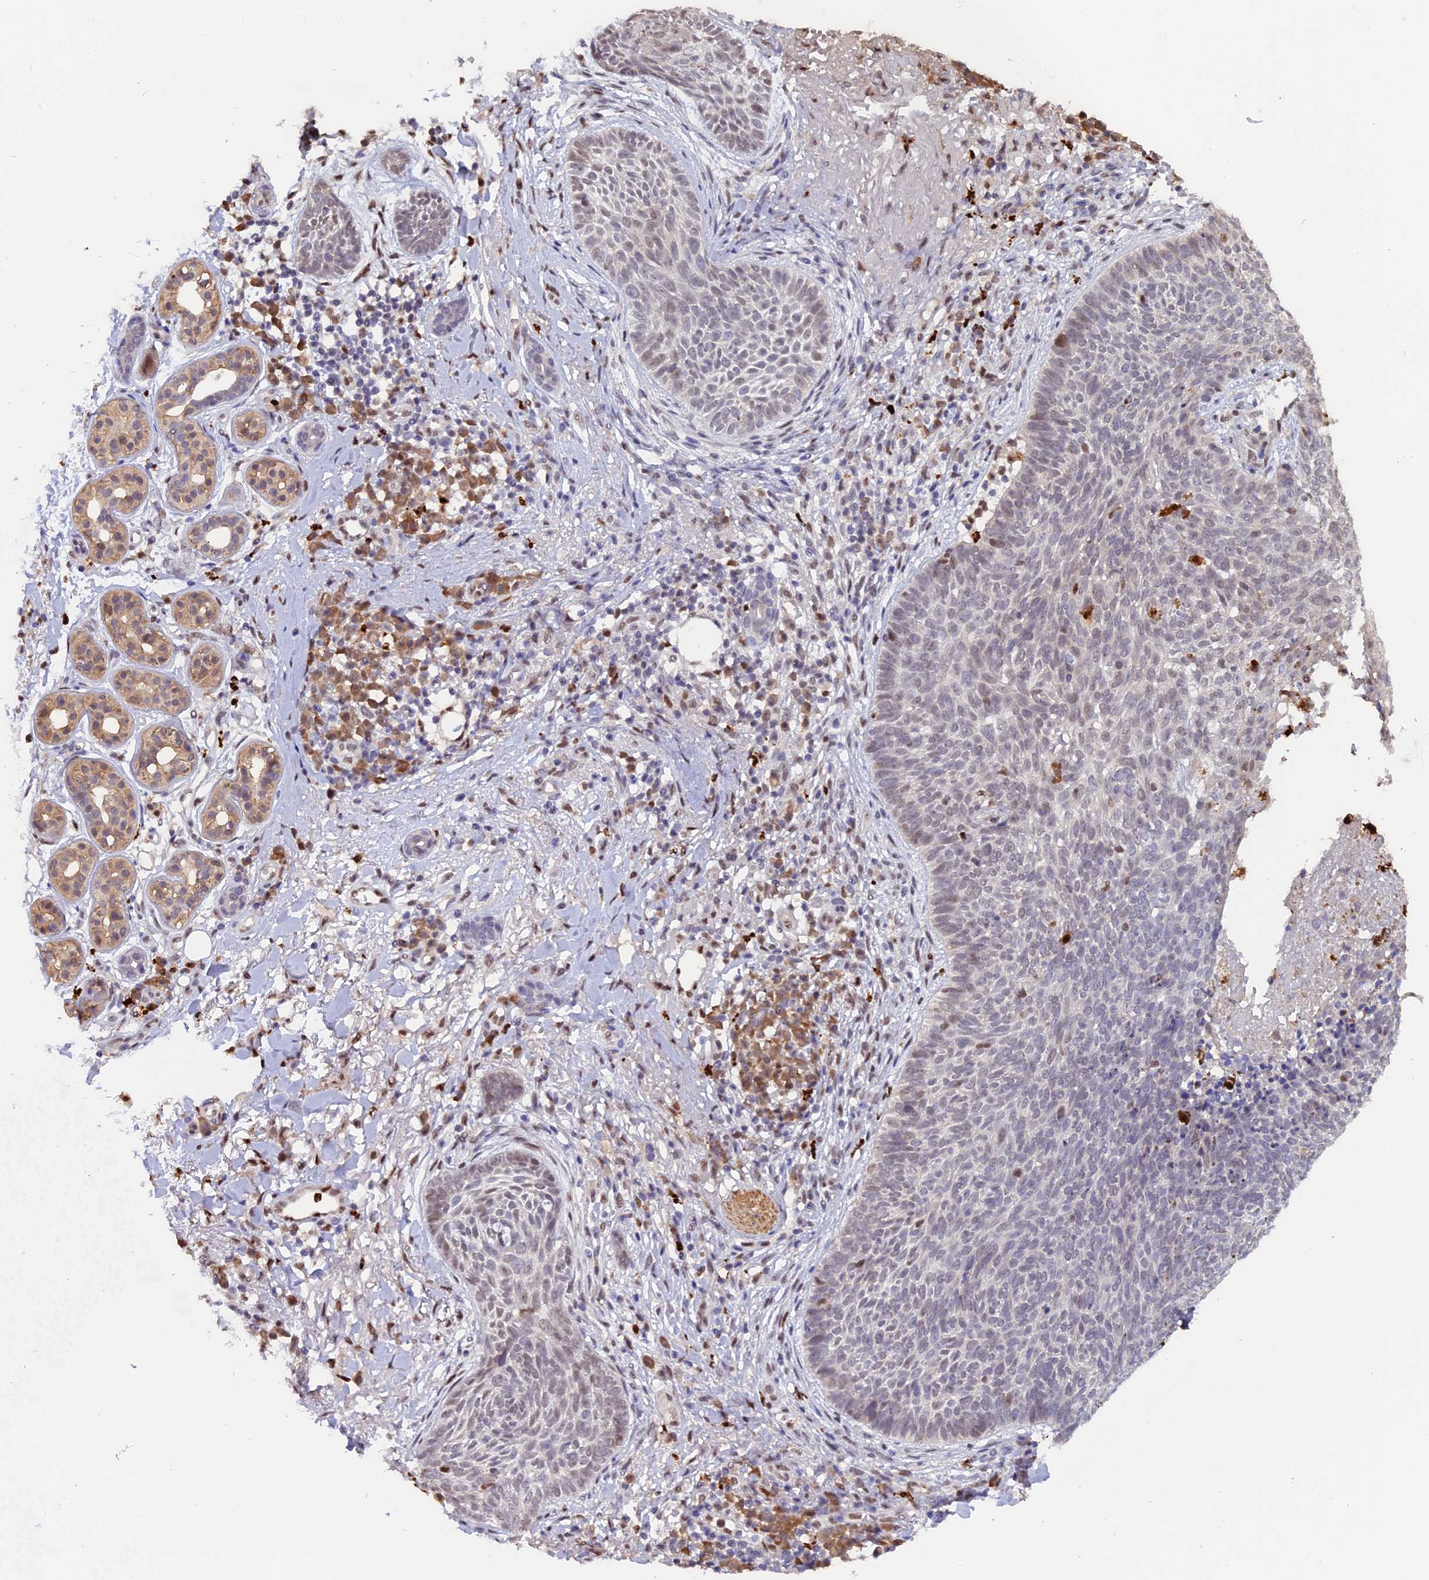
{"staining": {"intensity": "weak", "quantity": "<25%", "location": "nuclear"}, "tissue": "skin cancer", "cell_type": "Tumor cells", "image_type": "cancer", "snomed": [{"axis": "morphology", "description": "Basal cell carcinoma"}, {"axis": "topography", "description": "Skin"}], "caption": "The immunohistochemistry micrograph has no significant positivity in tumor cells of skin basal cell carcinoma tissue.", "gene": "FAM118B", "patient": {"sex": "male", "age": 85}}